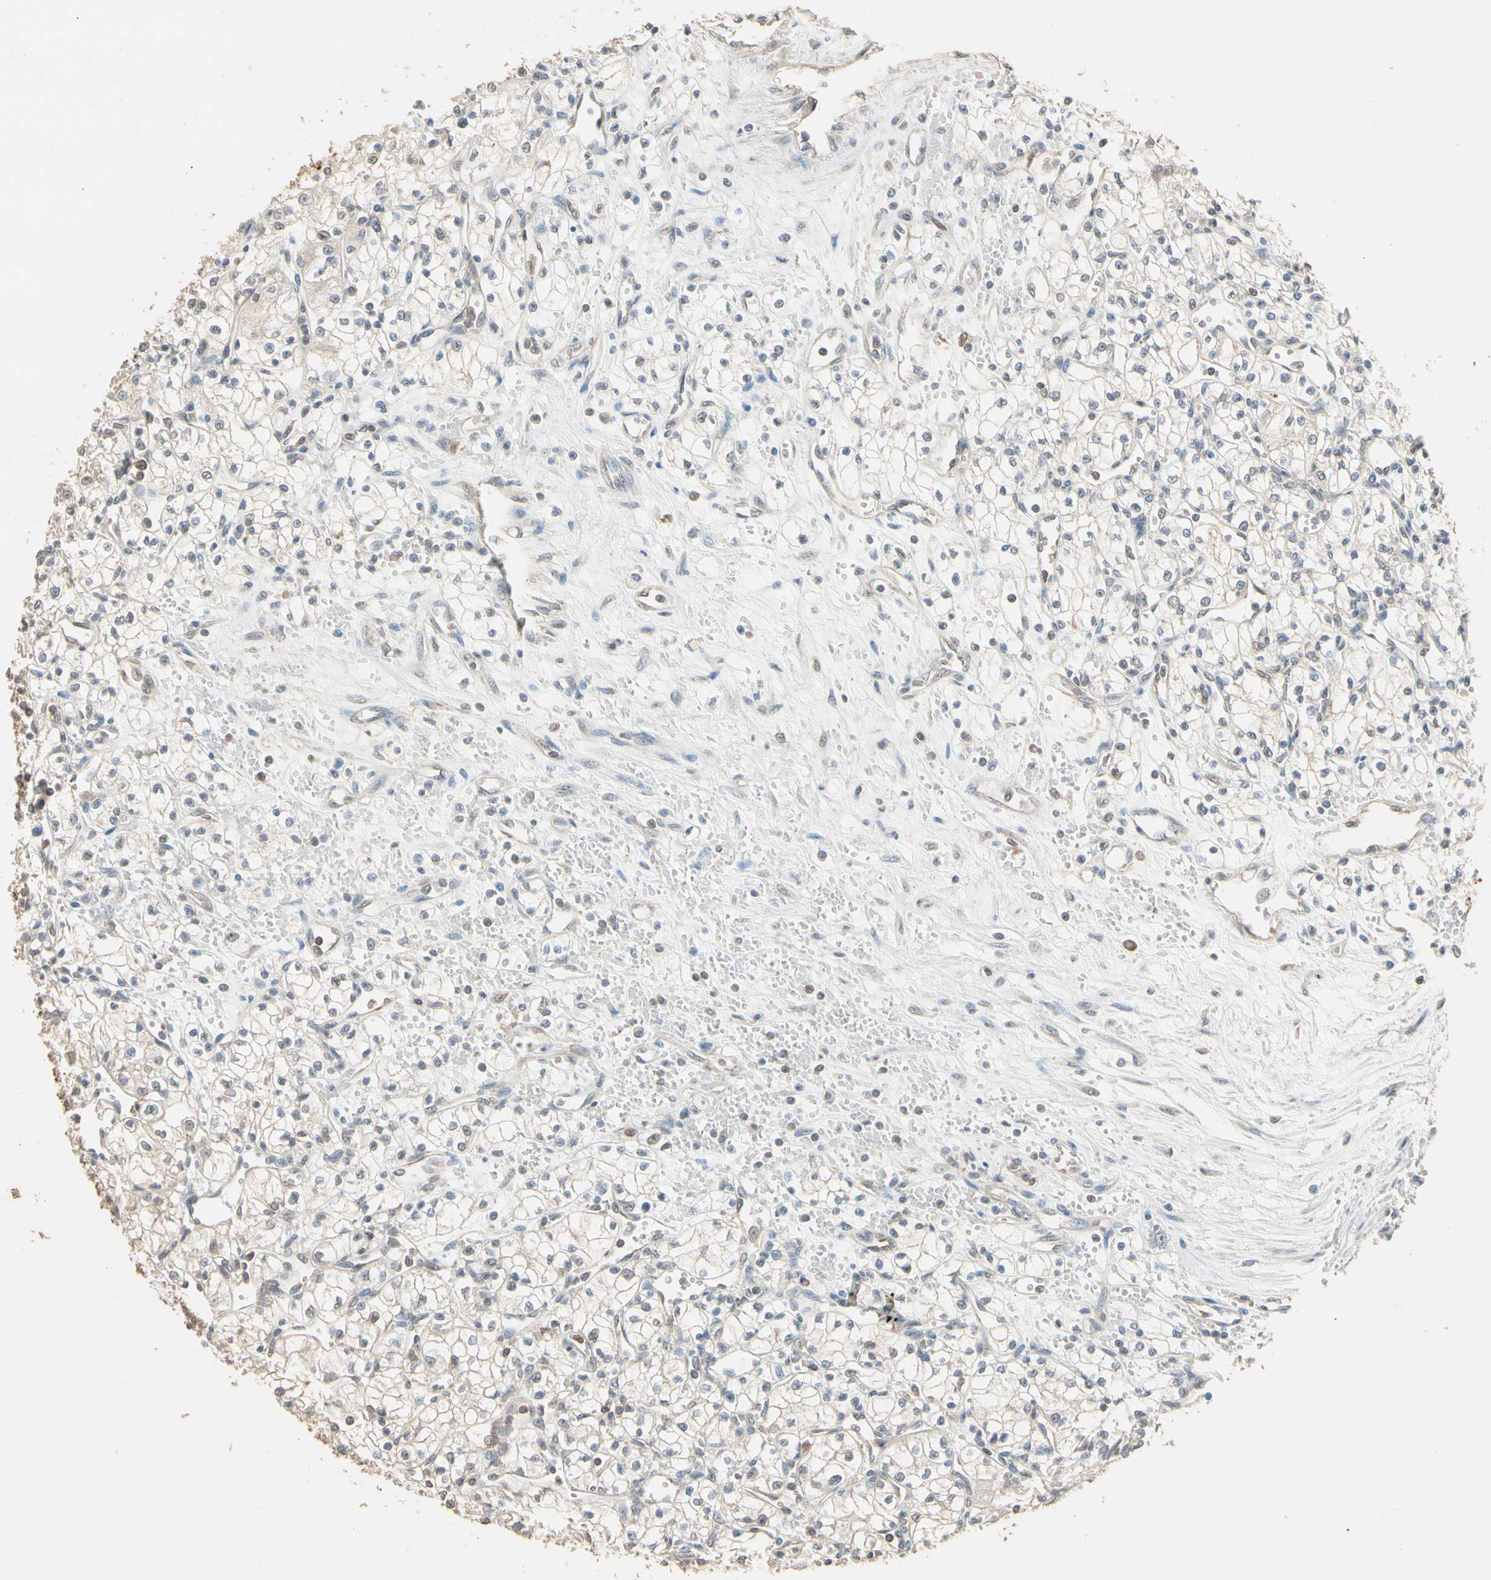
{"staining": {"intensity": "negative", "quantity": "none", "location": "none"}, "tissue": "renal cancer", "cell_type": "Tumor cells", "image_type": "cancer", "snomed": [{"axis": "morphology", "description": "Normal tissue, NOS"}, {"axis": "morphology", "description": "Adenocarcinoma, NOS"}, {"axis": "topography", "description": "Kidney"}], "caption": "The histopathology image demonstrates no significant expression in tumor cells of renal cancer (adenocarcinoma).", "gene": "MAP3K7", "patient": {"sex": "male", "age": 59}}